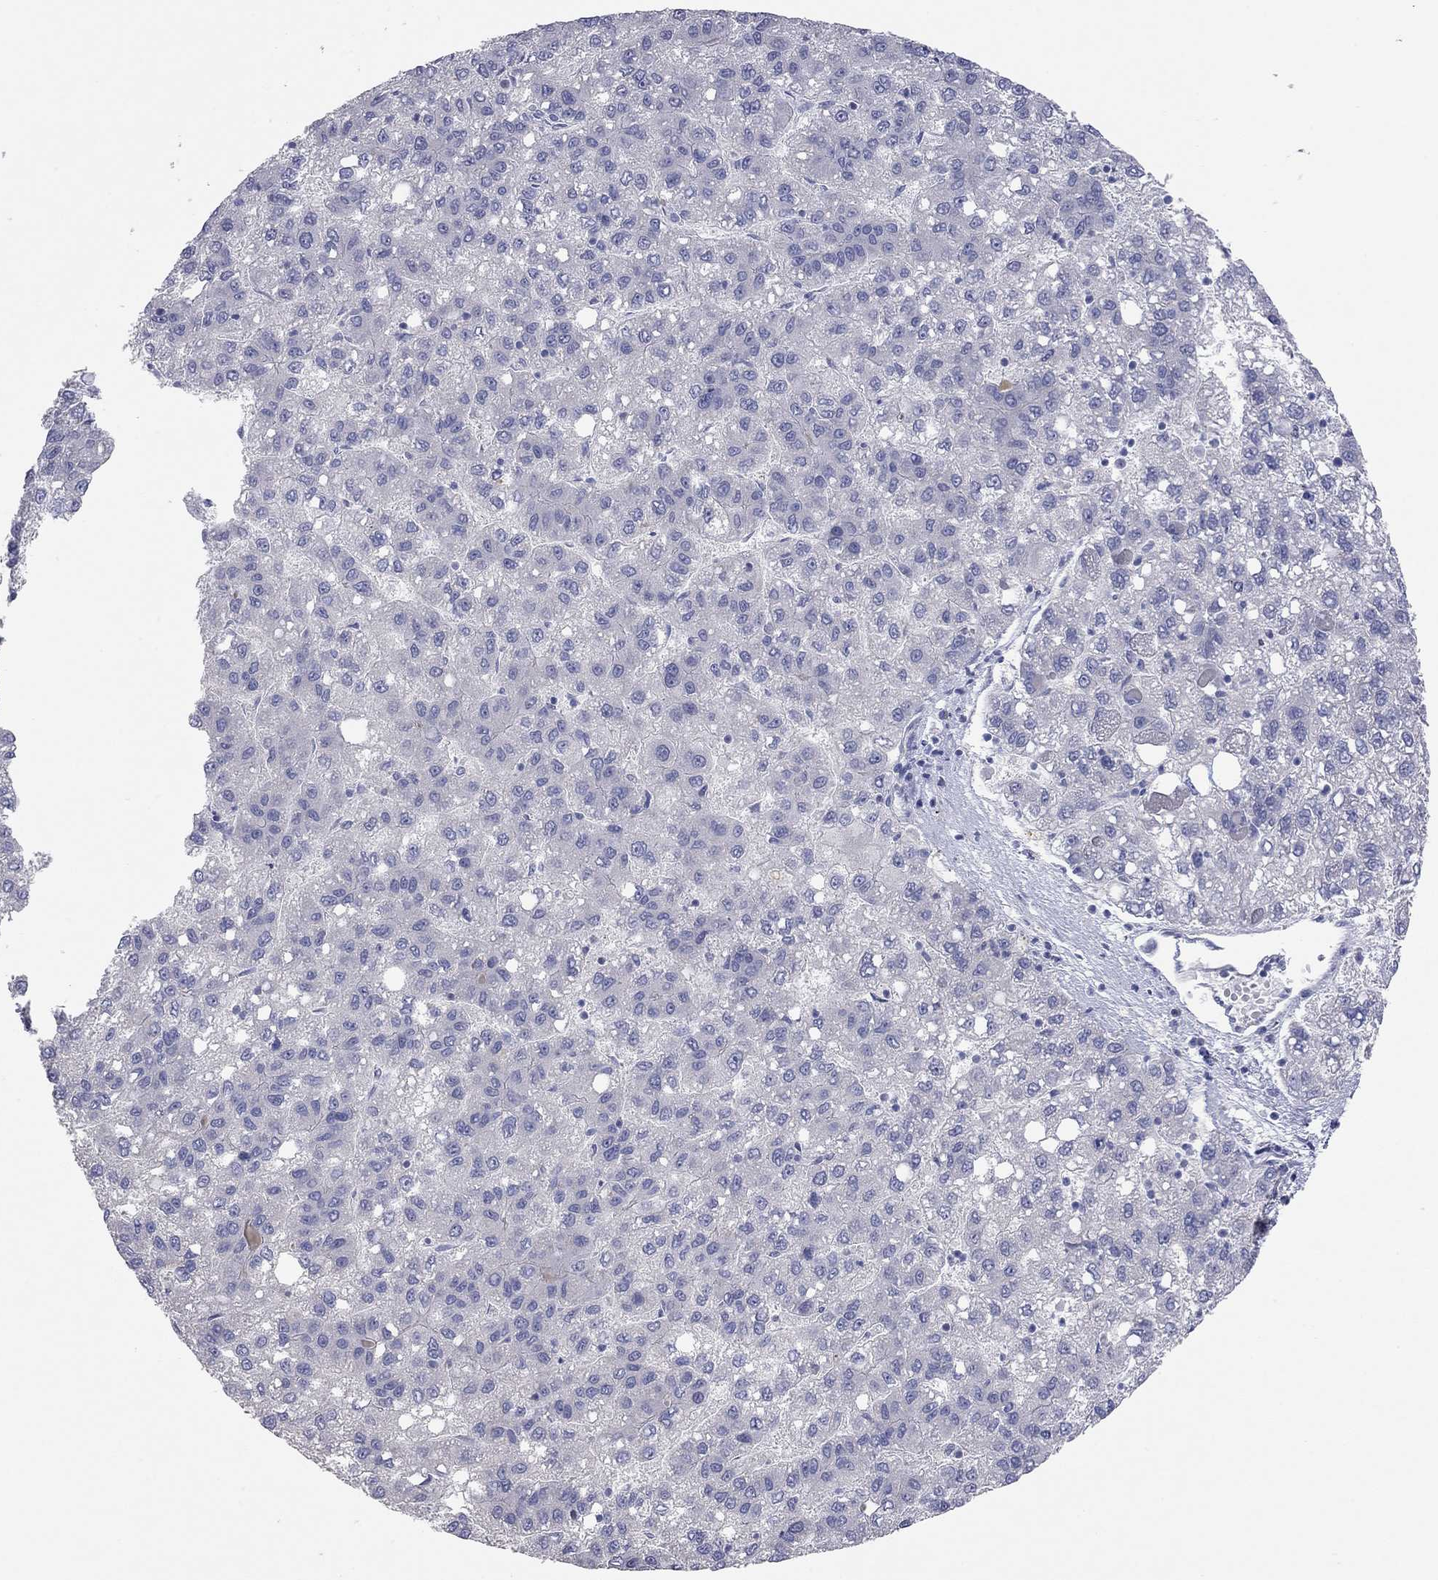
{"staining": {"intensity": "negative", "quantity": "none", "location": "none"}, "tissue": "liver cancer", "cell_type": "Tumor cells", "image_type": "cancer", "snomed": [{"axis": "morphology", "description": "Carcinoma, Hepatocellular, NOS"}, {"axis": "topography", "description": "Liver"}], "caption": "High magnification brightfield microscopy of liver hepatocellular carcinoma stained with DAB (brown) and counterstained with hematoxylin (blue): tumor cells show no significant staining.", "gene": "KCNB1", "patient": {"sex": "female", "age": 82}}